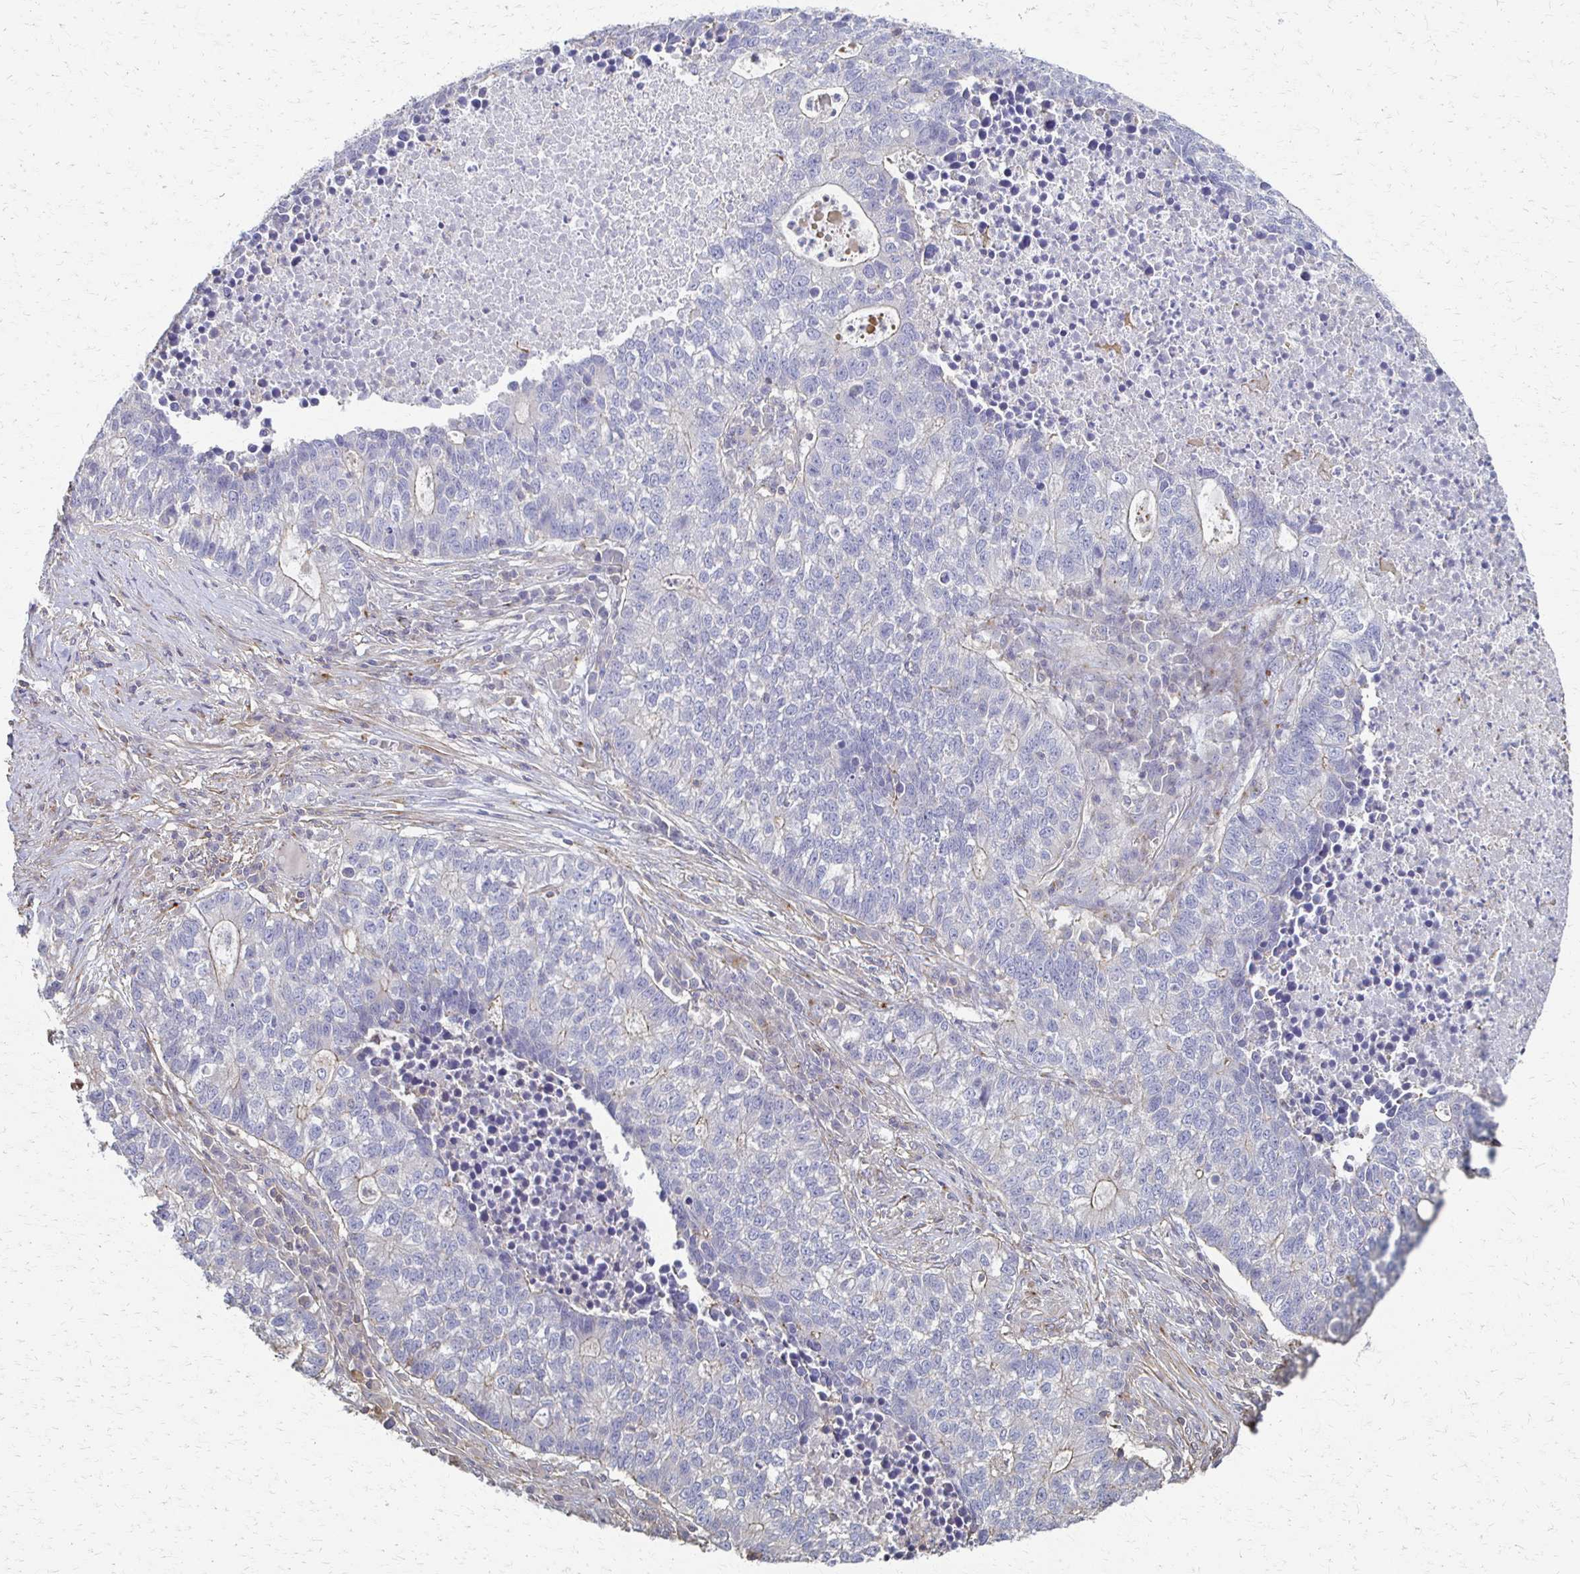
{"staining": {"intensity": "negative", "quantity": "none", "location": "none"}, "tissue": "lung cancer", "cell_type": "Tumor cells", "image_type": "cancer", "snomed": [{"axis": "morphology", "description": "Adenocarcinoma, NOS"}, {"axis": "topography", "description": "Lung"}], "caption": "Adenocarcinoma (lung) was stained to show a protein in brown. There is no significant expression in tumor cells.", "gene": "C1QTNF7", "patient": {"sex": "male", "age": 57}}